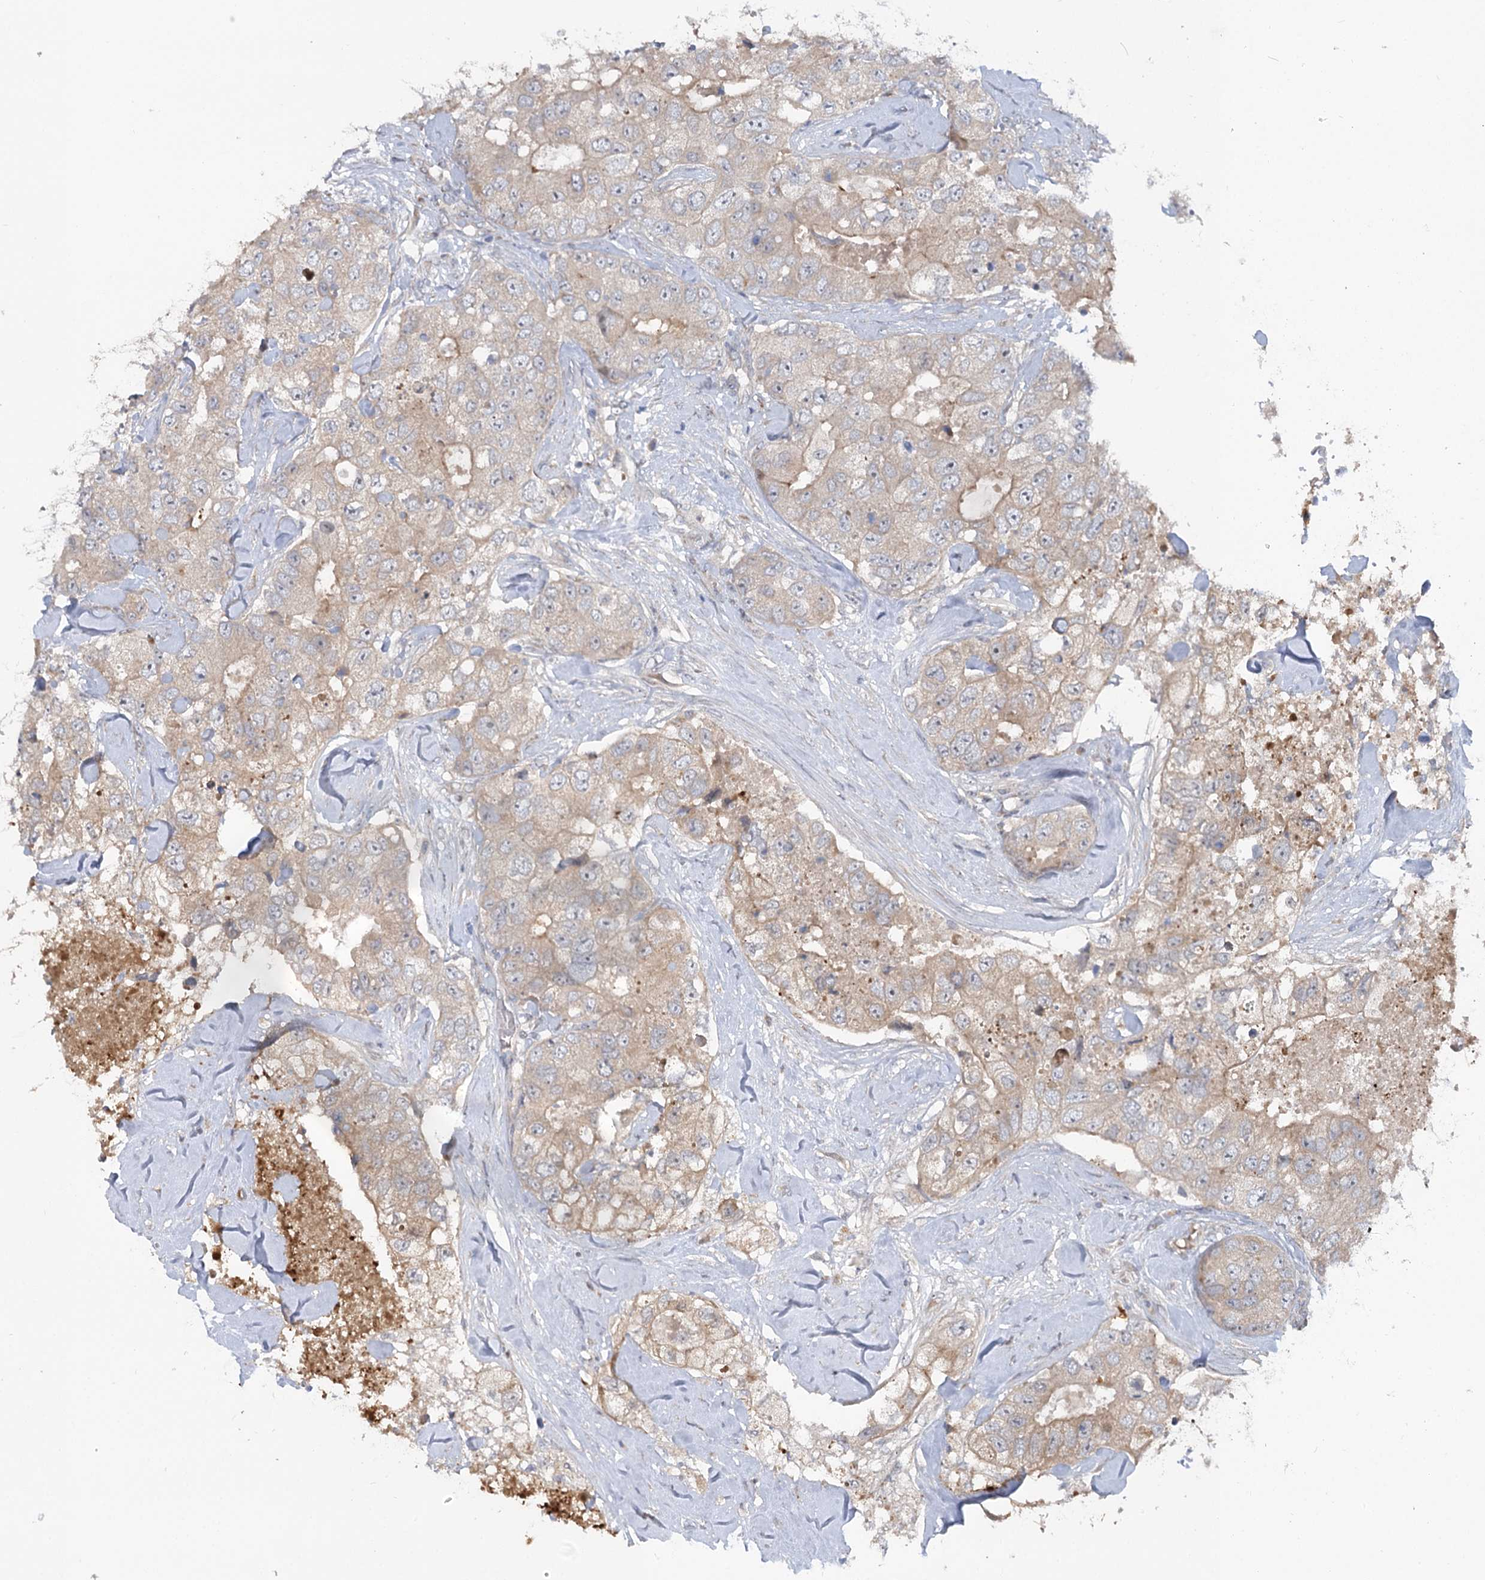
{"staining": {"intensity": "weak", "quantity": "25%-75%", "location": "cytoplasmic/membranous"}, "tissue": "breast cancer", "cell_type": "Tumor cells", "image_type": "cancer", "snomed": [{"axis": "morphology", "description": "Duct carcinoma"}, {"axis": "topography", "description": "Breast"}], "caption": "Tumor cells exhibit low levels of weak cytoplasmic/membranous positivity in about 25%-75% of cells in human breast cancer.", "gene": "FGF19", "patient": {"sex": "female", "age": 62}}